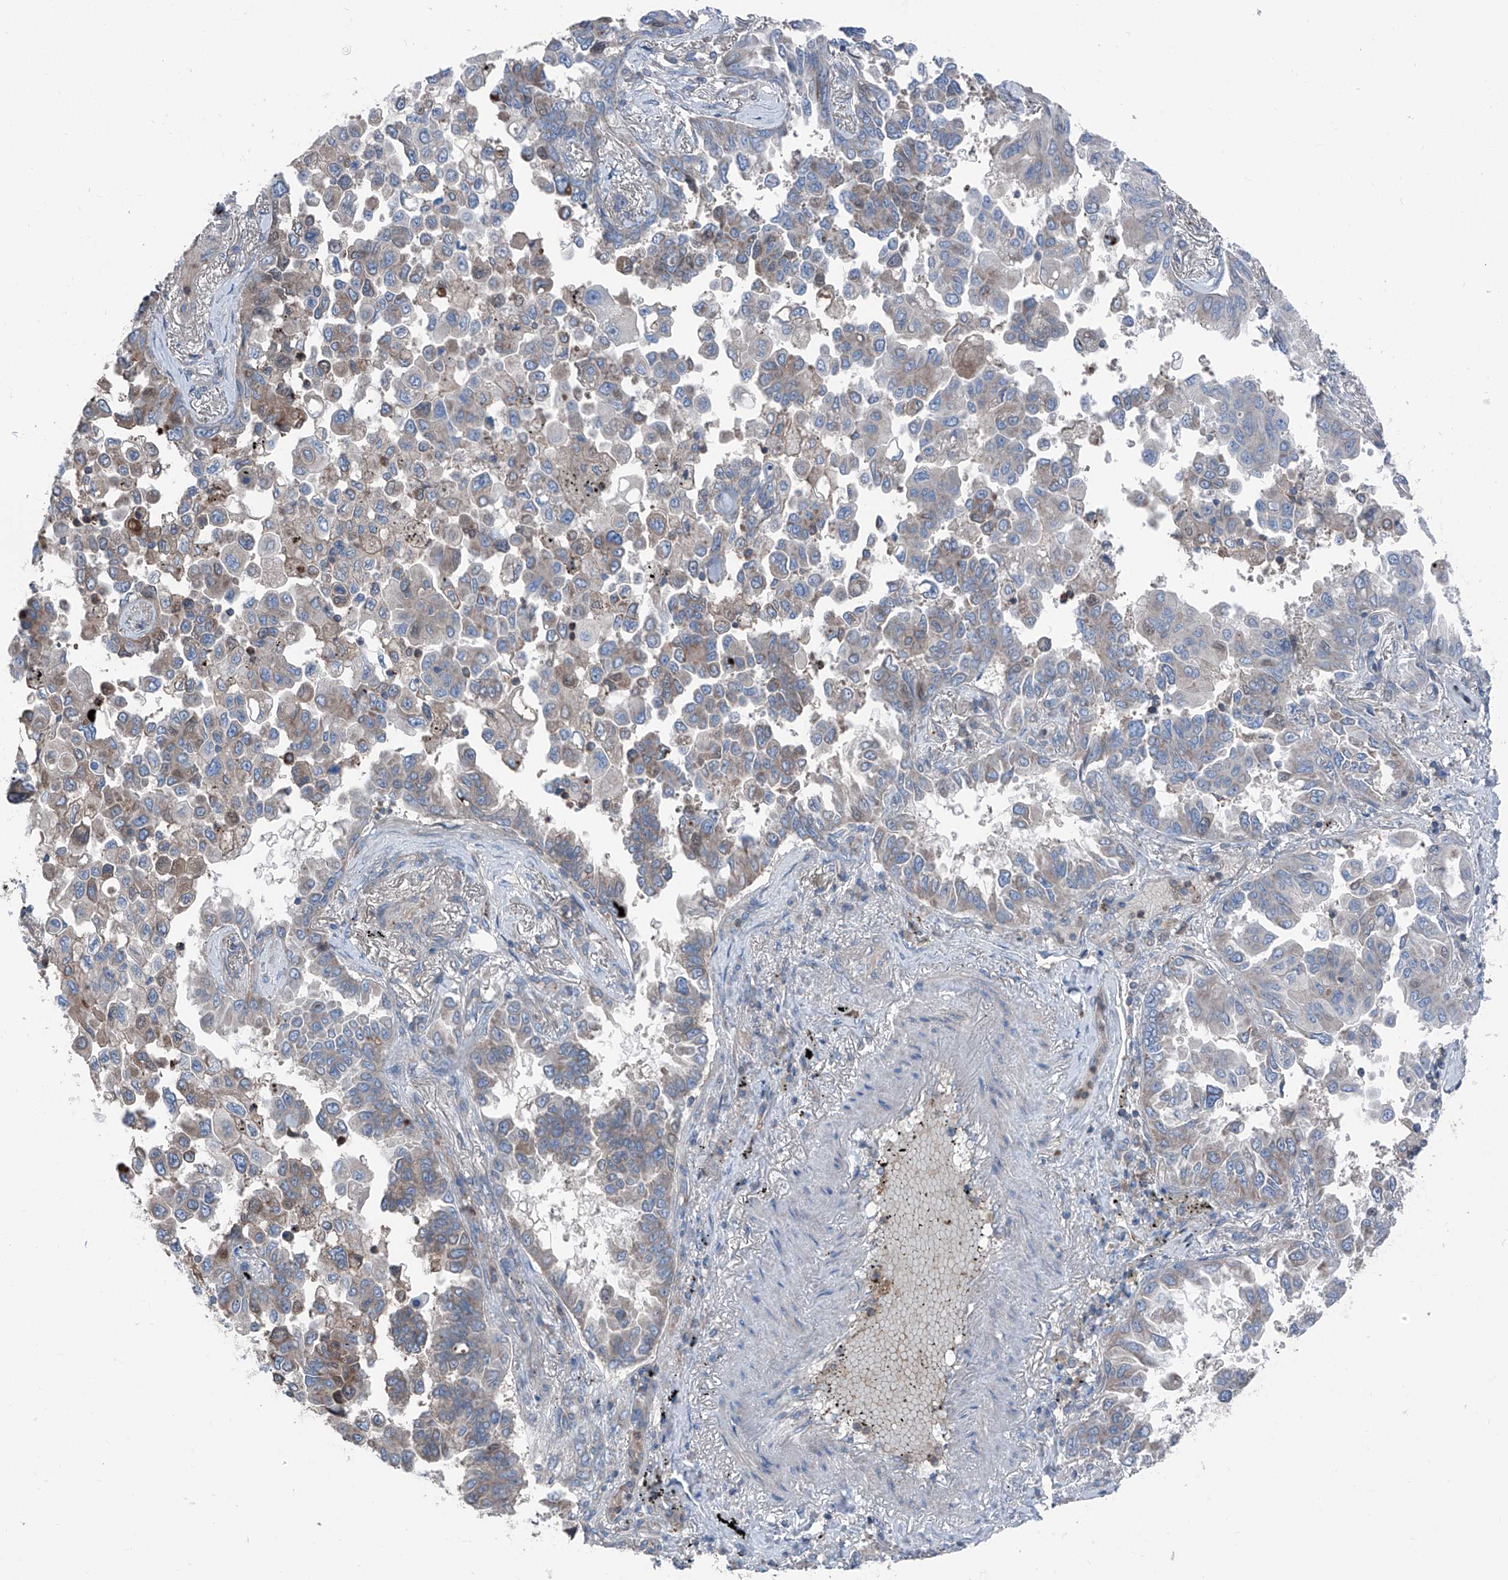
{"staining": {"intensity": "weak", "quantity": "25%-75%", "location": "cytoplasmic/membranous"}, "tissue": "lung cancer", "cell_type": "Tumor cells", "image_type": "cancer", "snomed": [{"axis": "morphology", "description": "Adenocarcinoma, NOS"}, {"axis": "topography", "description": "Lung"}], "caption": "Approximately 25%-75% of tumor cells in human lung cancer reveal weak cytoplasmic/membranous protein expression as visualized by brown immunohistochemical staining.", "gene": "GPAT3", "patient": {"sex": "female", "age": 67}}